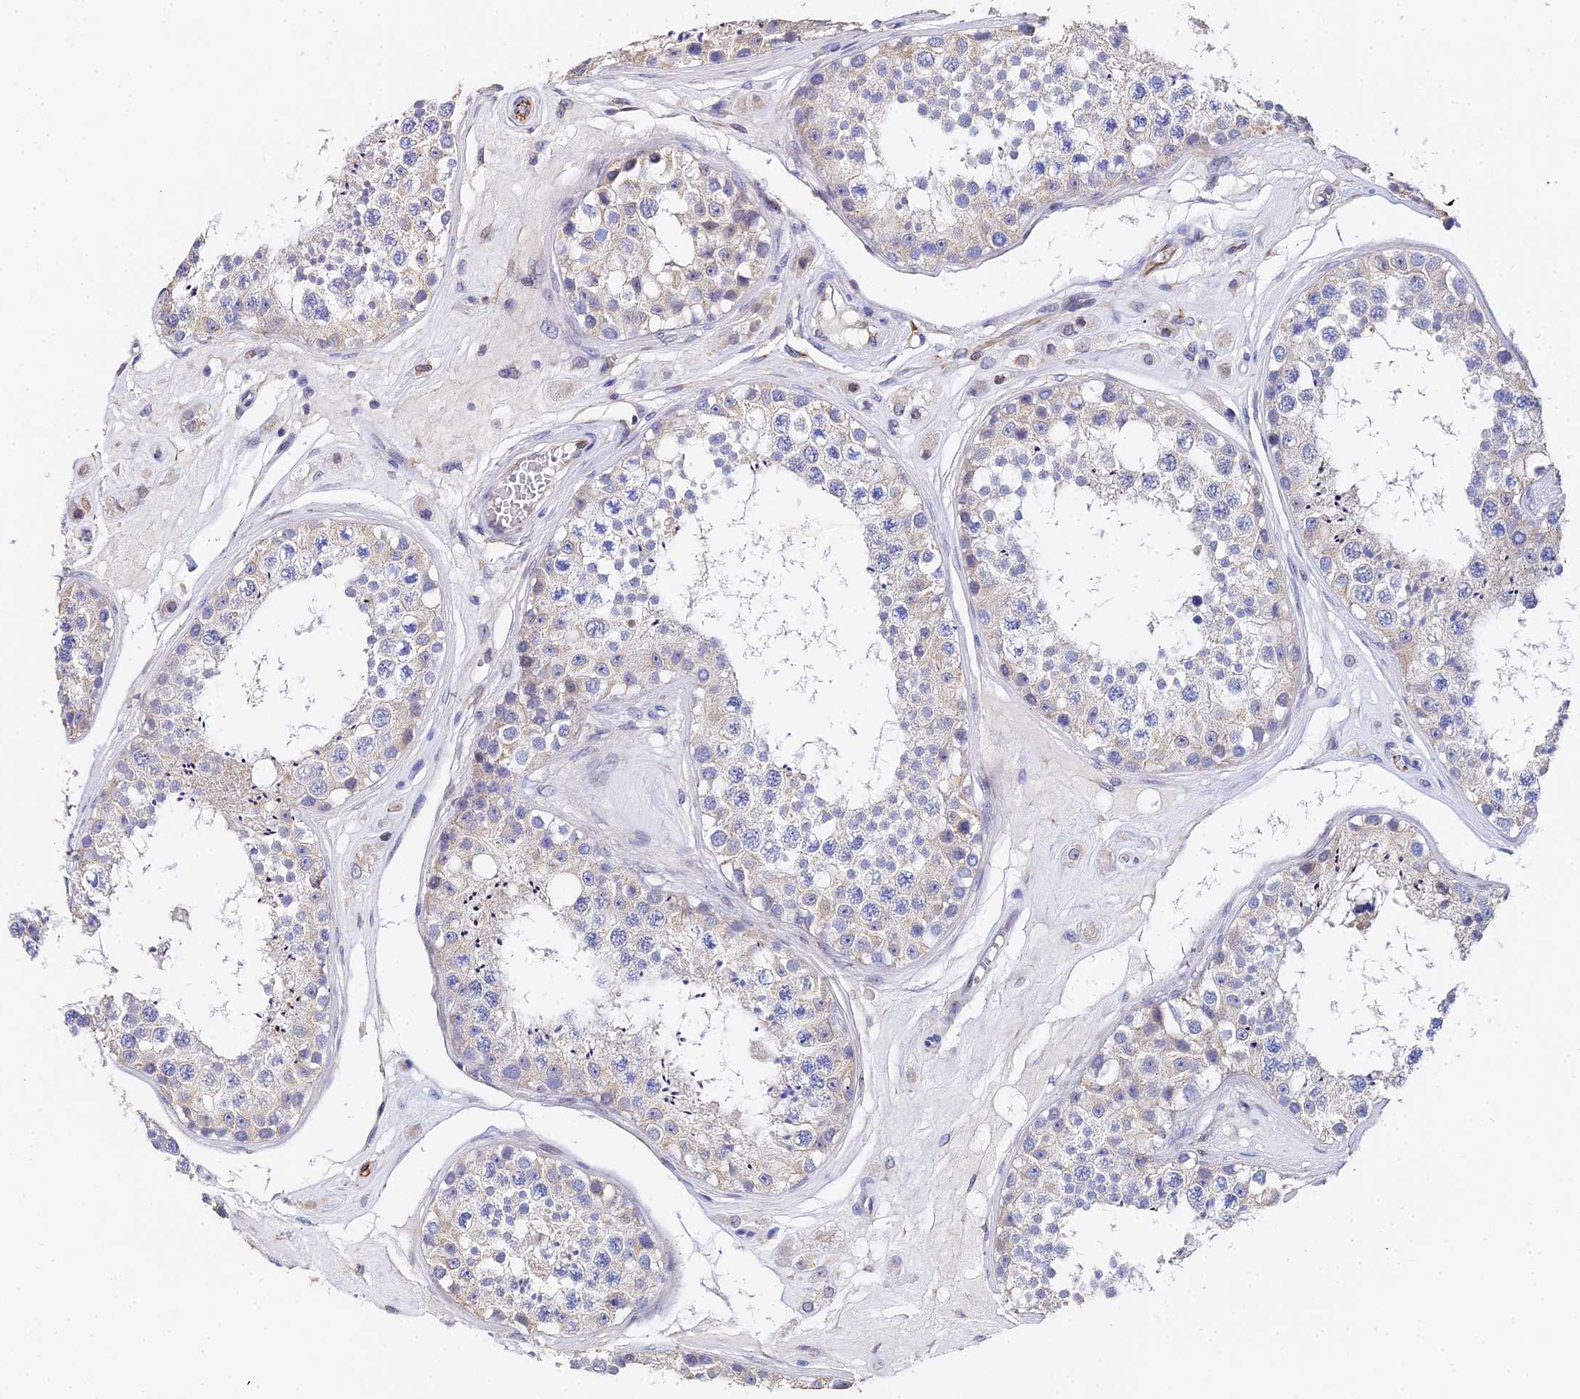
{"staining": {"intensity": "weak", "quantity": "<25%", "location": "cytoplasmic/membranous"}, "tissue": "testis", "cell_type": "Cells in seminiferous ducts", "image_type": "normal", "snomed": [{"axis": "morphology", "description": "Normal tissue, NOS"}, {"axis": "topography", "description": "Testis"}], "caption": "This is a image of immunohistochemistry (IHC) staining of normal testis, which shows no positivity in cells in seminiferous ducts. (DAB (3,3'-diaminobenzidine) immunohistochemistry (IHC), high magnification).", "gene": "ENSG00000268674", "patient": {"sex": "male", "age": 25}}